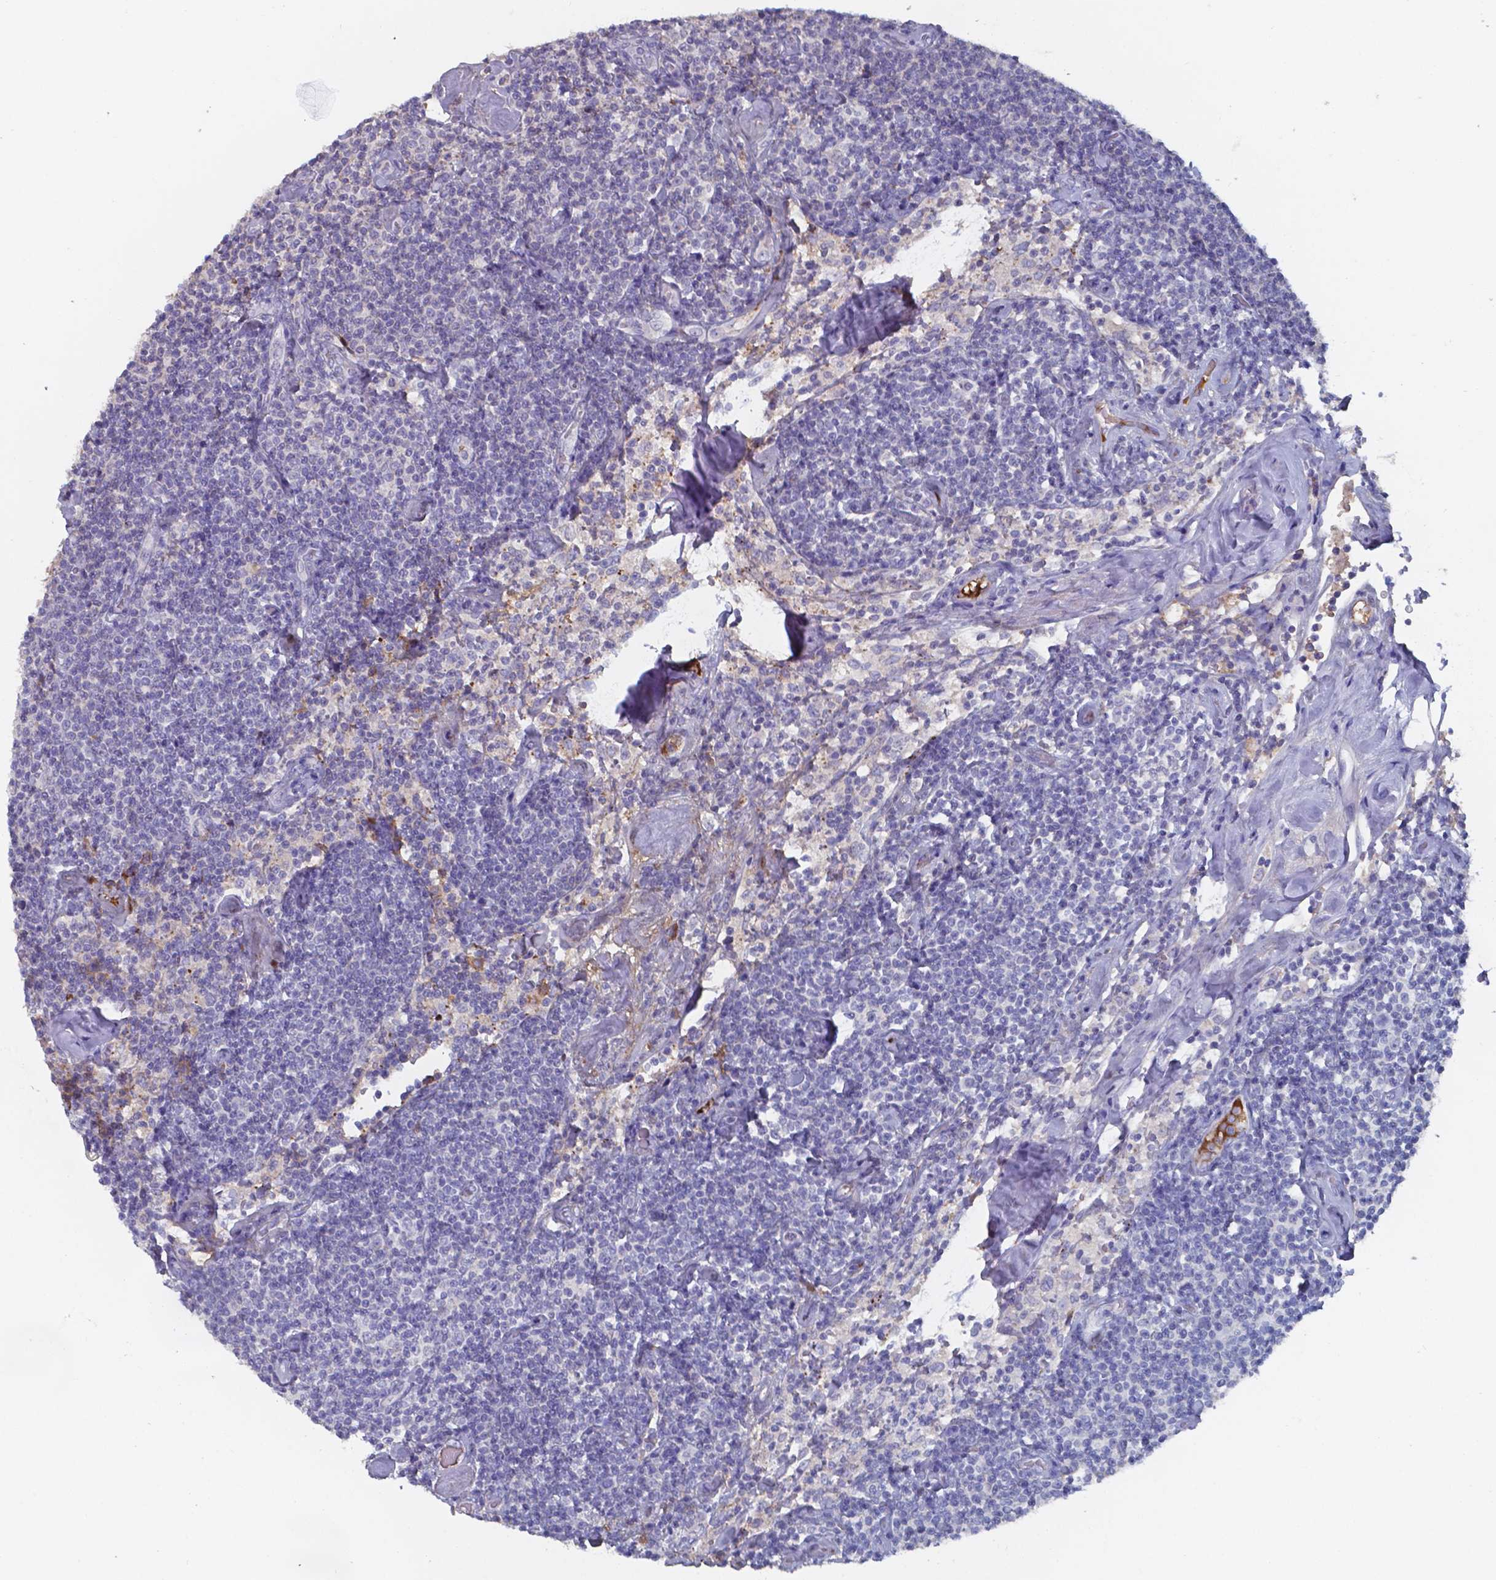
{"staining": {"intensity": "negative", "quantity": "none", "location": "none"}, "tissue": "lymphoma", "cell_type": "Tumor cells", "image_type": "cancer", "snomed": [{"axis": "morphology", "description": "Malignant lymphoma, non-Hodgkin's type, Low grade"}, {"axis": "topography", "description": "Lymph node"}], "caption": "An immunohistochemistry histopathology image of lymphoma is shown. There is no staining in tumor cells of lymphoma.", "gene": "BTBD17", "patient": {"sex": "male", "age": 81}}